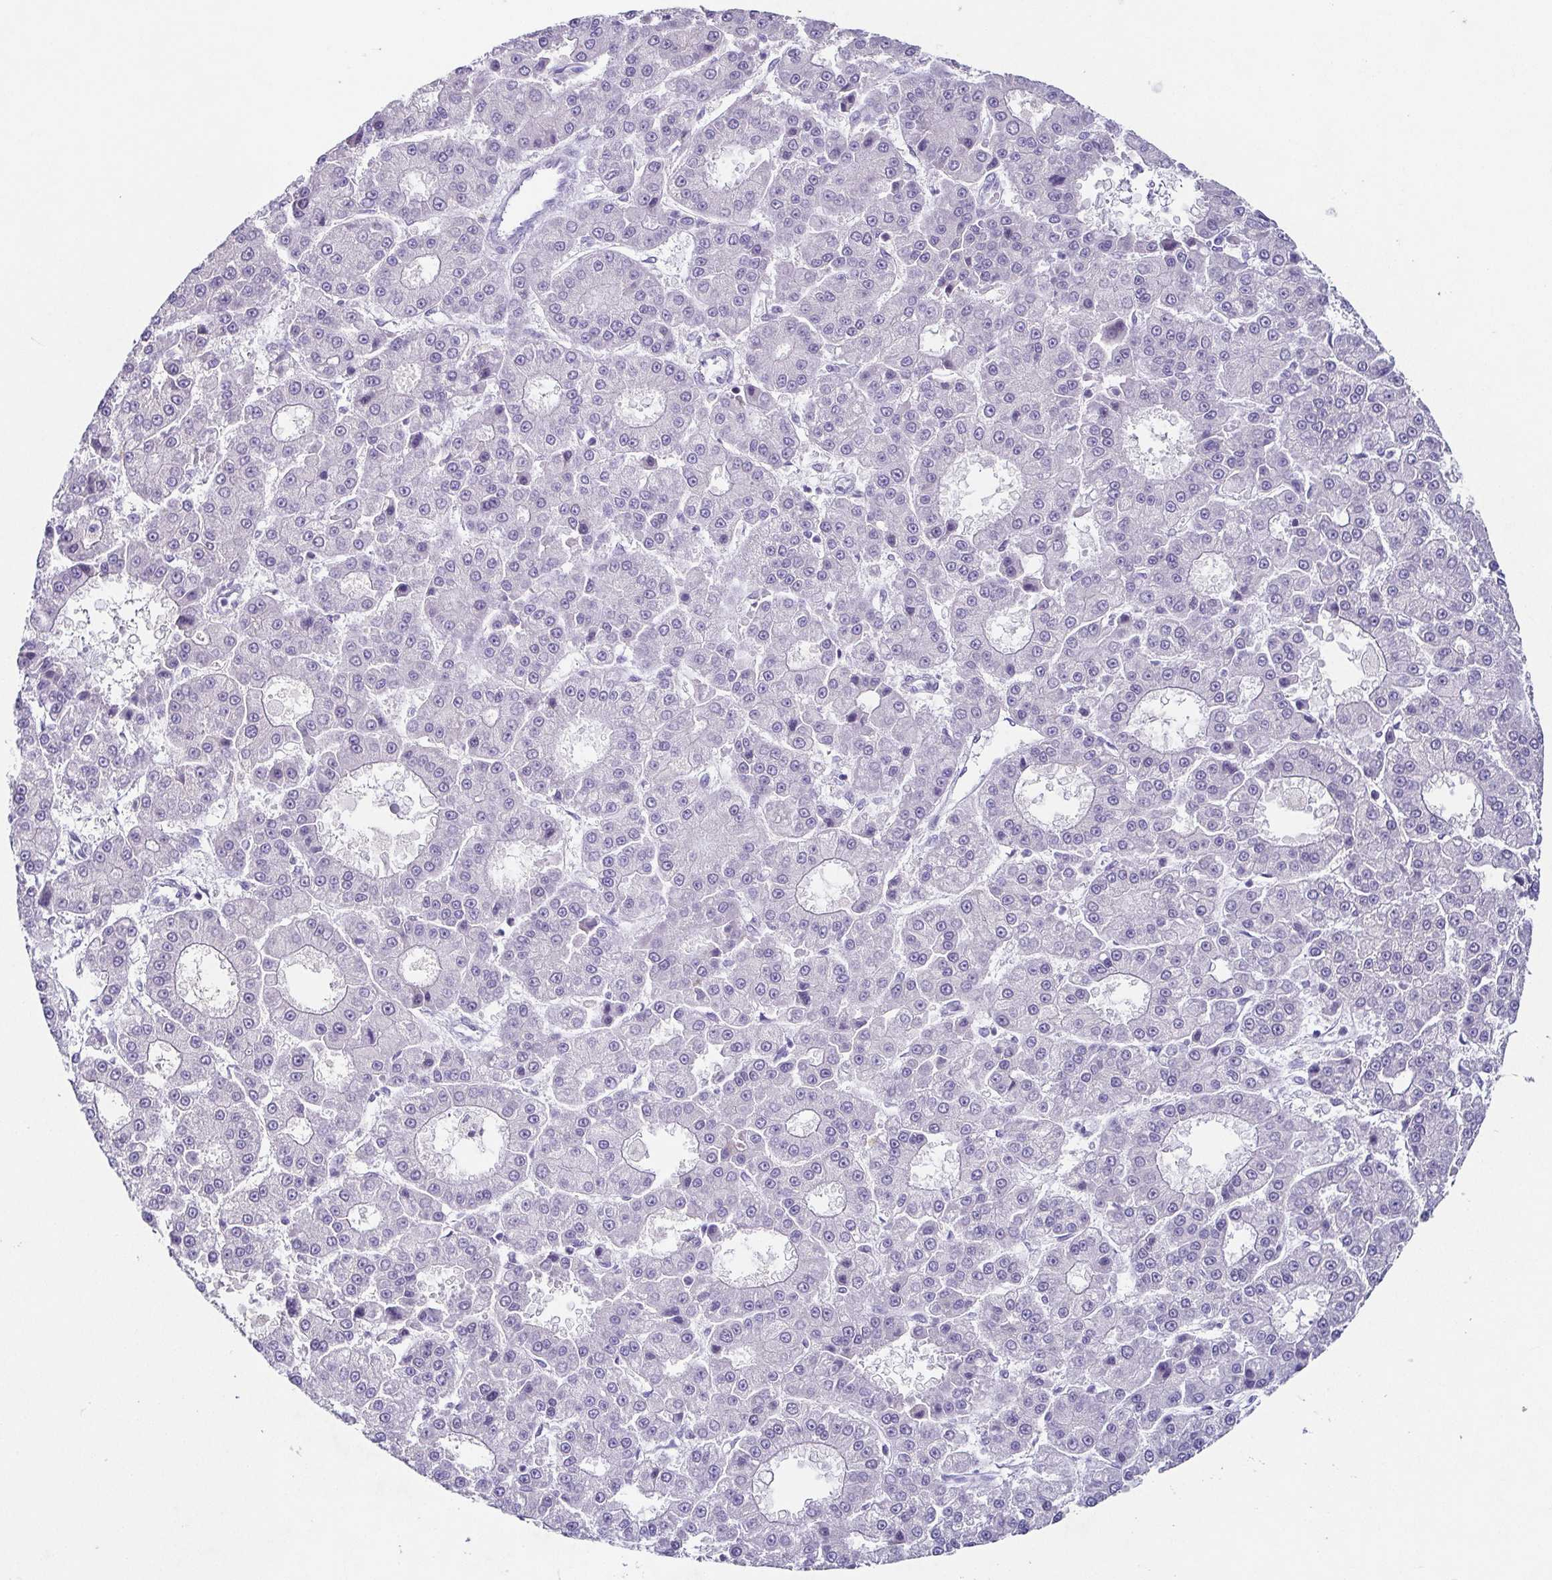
{"staining": {"intensity": "negative", "quantity": "none", "location": "none"}, "tissue": "liver cancer", "cell_type": "Tumor cells", "image_type": "cancer", "snomed": [{"axis": "morphology", "description": "Carcinoma, Hepatocellular, NOS"}, {"axis": "topography", "description": "Liver"}], "caption": "An image of human liver cancer is negative for staining in tumor cells.", "gene": "TP73", "patient": {"sex": "male", "age": 70}}